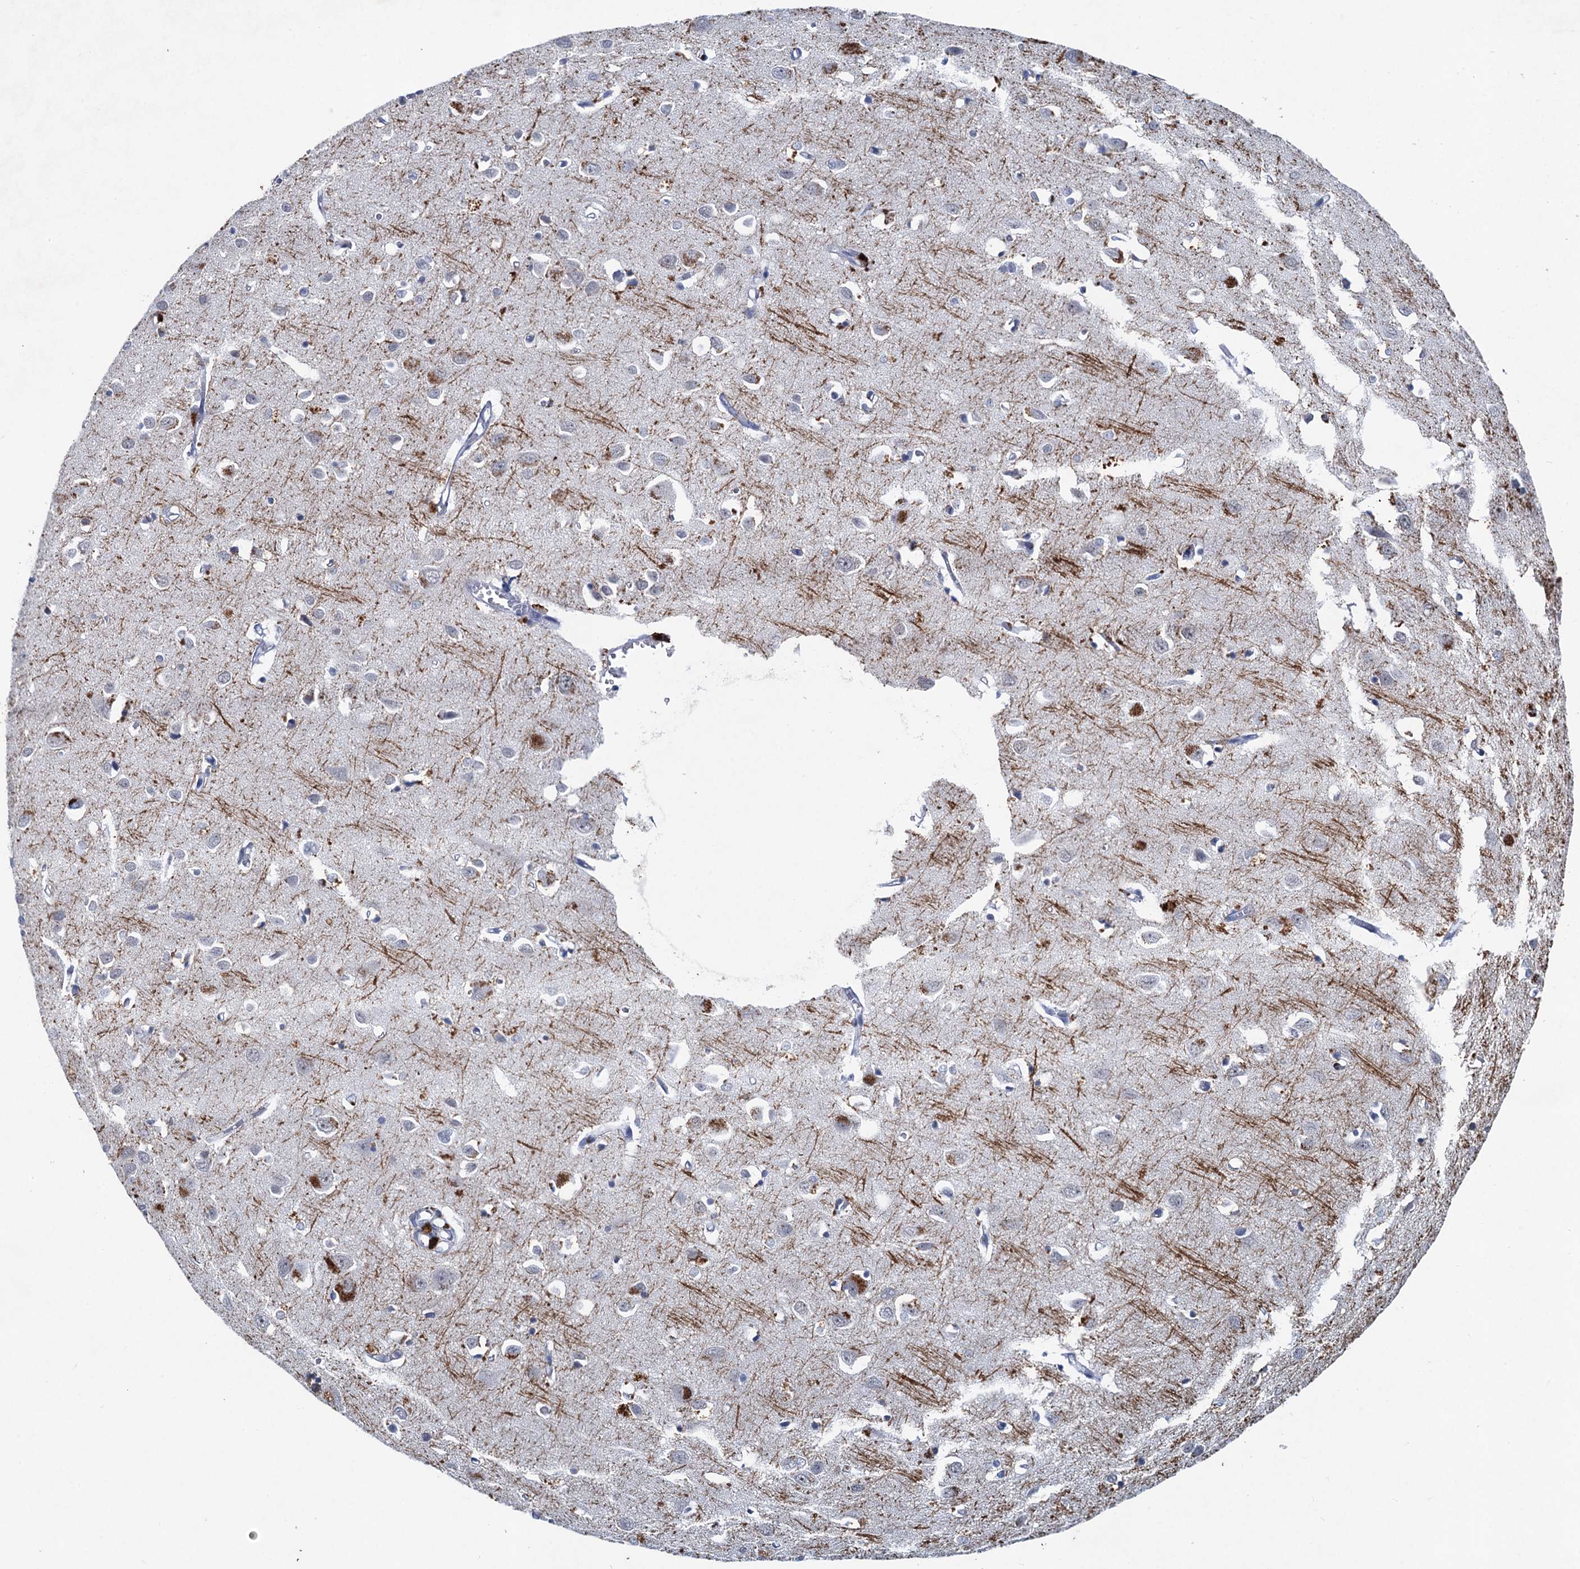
{"staining": {"intensity": "negative", "quantity": "none", "location": "none"}, "tissue": "cerebral cortex", "cell_type": "Endothelial cells", "image_type": "normal", "snomed": [{"axis": "morphology", "description": "Normal tissue, NOS"}, {"axis": "topography", "description": "Cerebral cortex"}], "caption": "DAB immunohistochemical staining of unremarkable cerebral cortex shows no significant positivity in endothelial cells. (Immunohistochemistry (ihc), brightfield microscopy, high magnification).", "gene": "ENSG00000230707", "patient": {"sex": "female", "age": 64}}